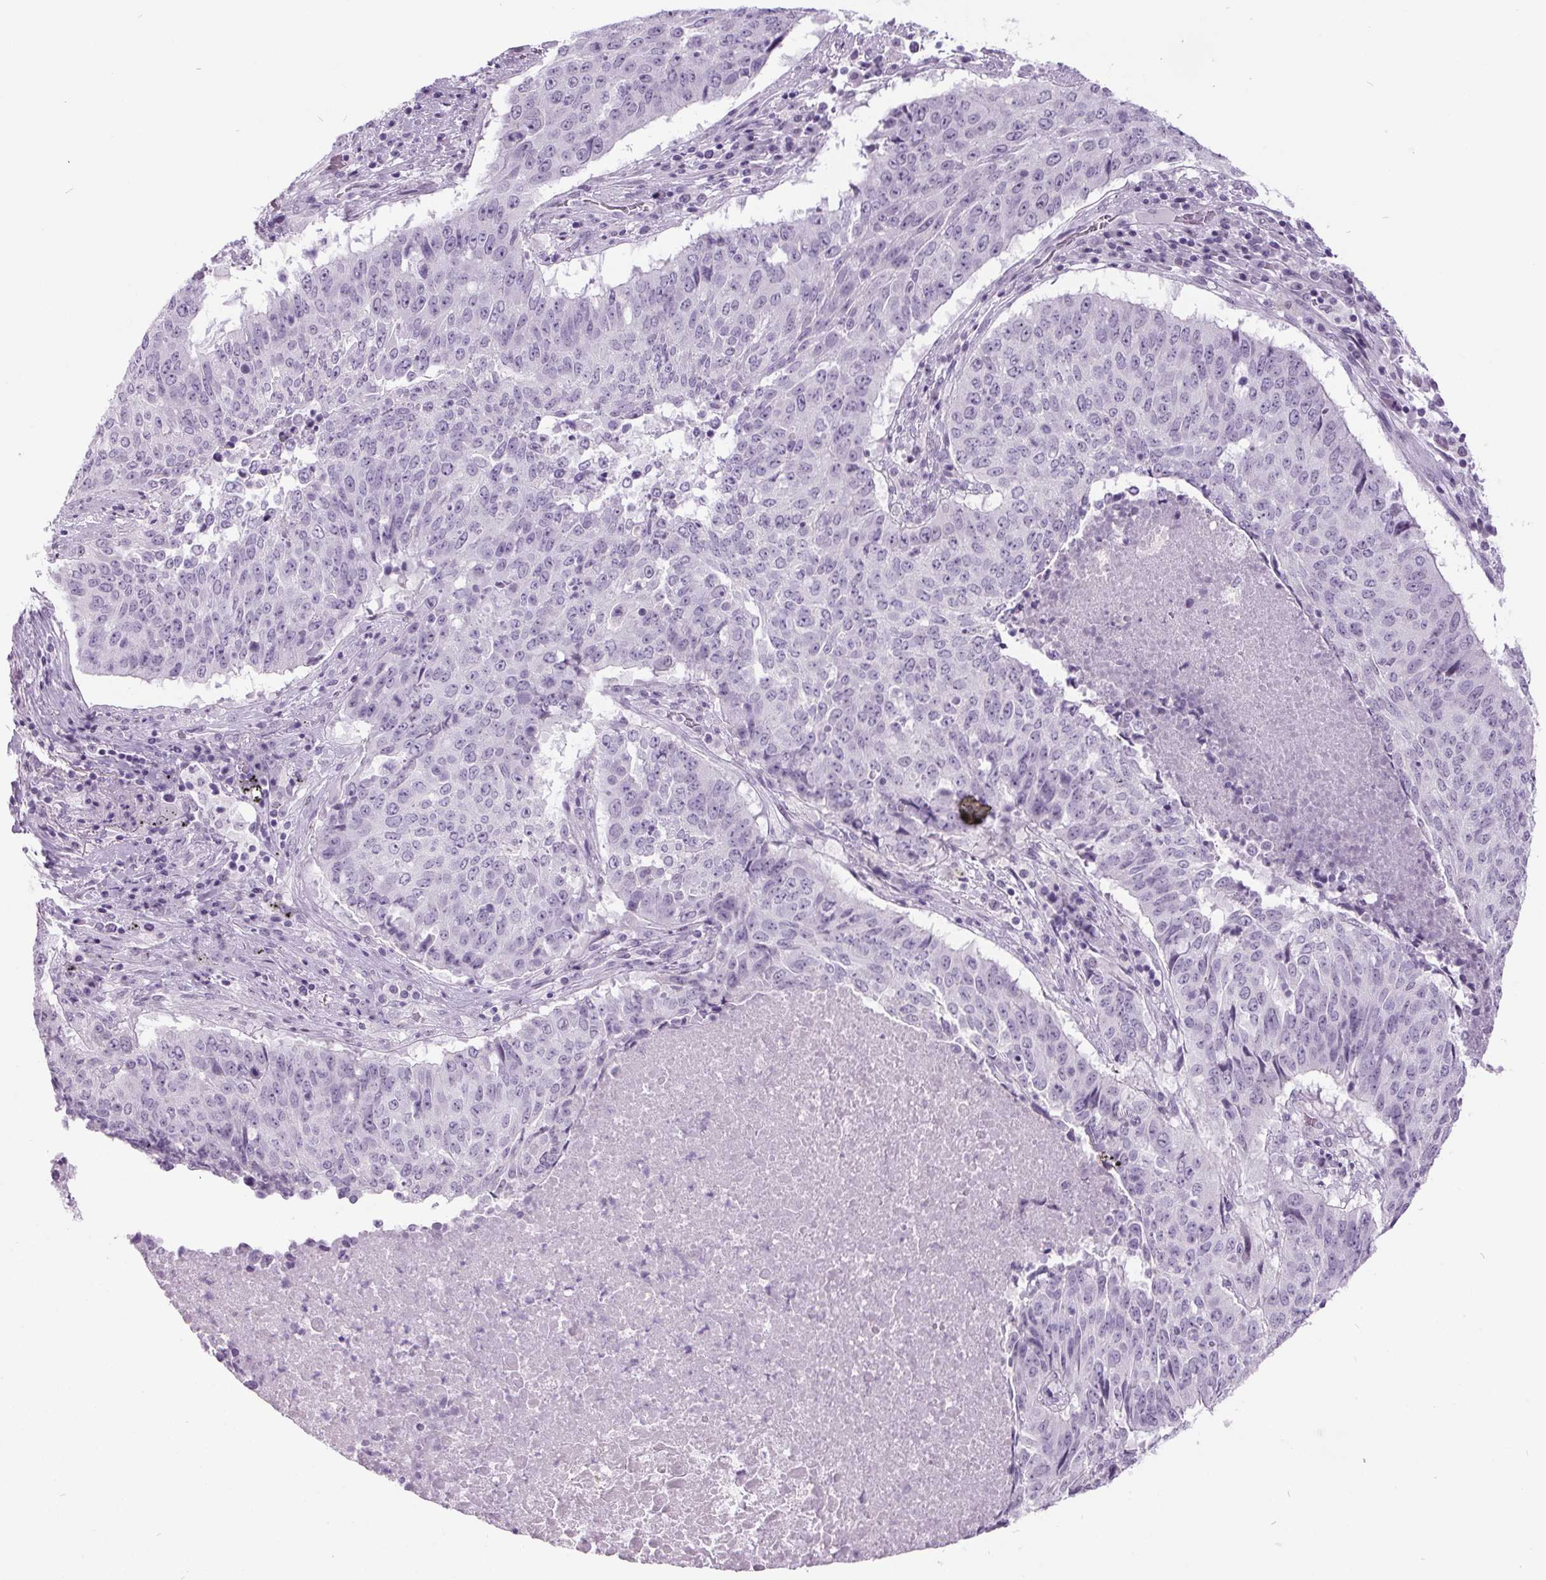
{"staining": {"intensity": "negative", "quantity": "none", "location": "none"}, "tissue": "lung cancer", "cell_type": "Tumor cells", "image_type": "cancer", "snomed": [{"axis": "morphology", "description": "Normal tissue, NOS"}, {"axis": "morphology", "description": "Squamous cell carcinoma, NOS"}, {"axis": "topography", "description": "Bronchus"}, {"axis": "topography", "description": "Lung"}], "caption": "Histopathology image shows no protein expression in tumor cells of lung cancer tissue.", "gene": "ODAD2", "patient": {"sex": "male", "age": 64}}